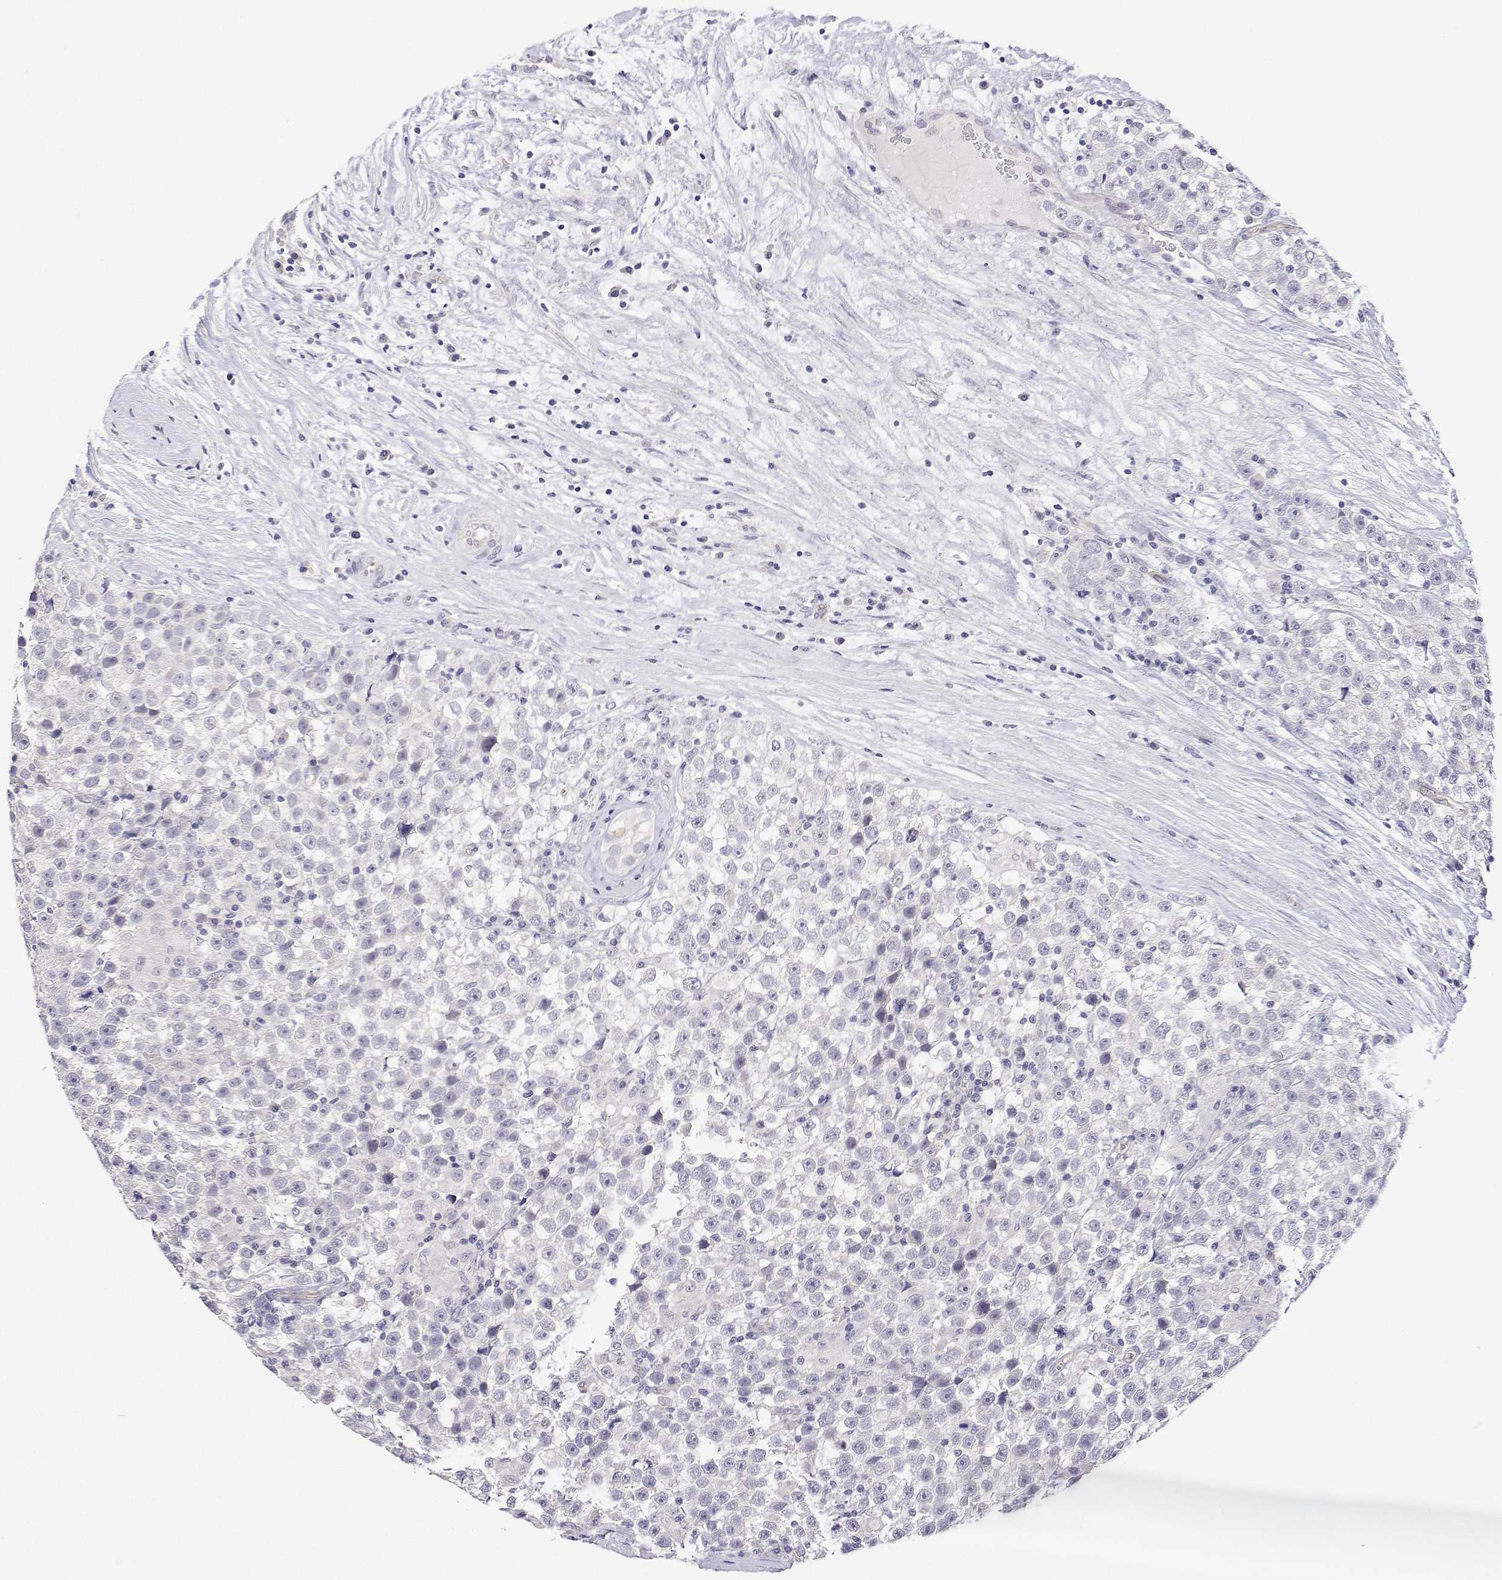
{"staining": {"intensity": "negative", "quantity": "none", "location": "none"}, "tissue": "testis cancer", "cell_type": "Tumor cells", "image_type": "cancer", "snomed": [{"axis": "morphology", "description": "Seminoma, NOS"}, {"axis": "topography", "description": "Testis"}], "caption": "Immunohistochemical staining of human seminoma (testis) reveals no significant positivity in tumor cells.", "gene": "PLCB1", "patient": {"sex": "male", "age": 31}}